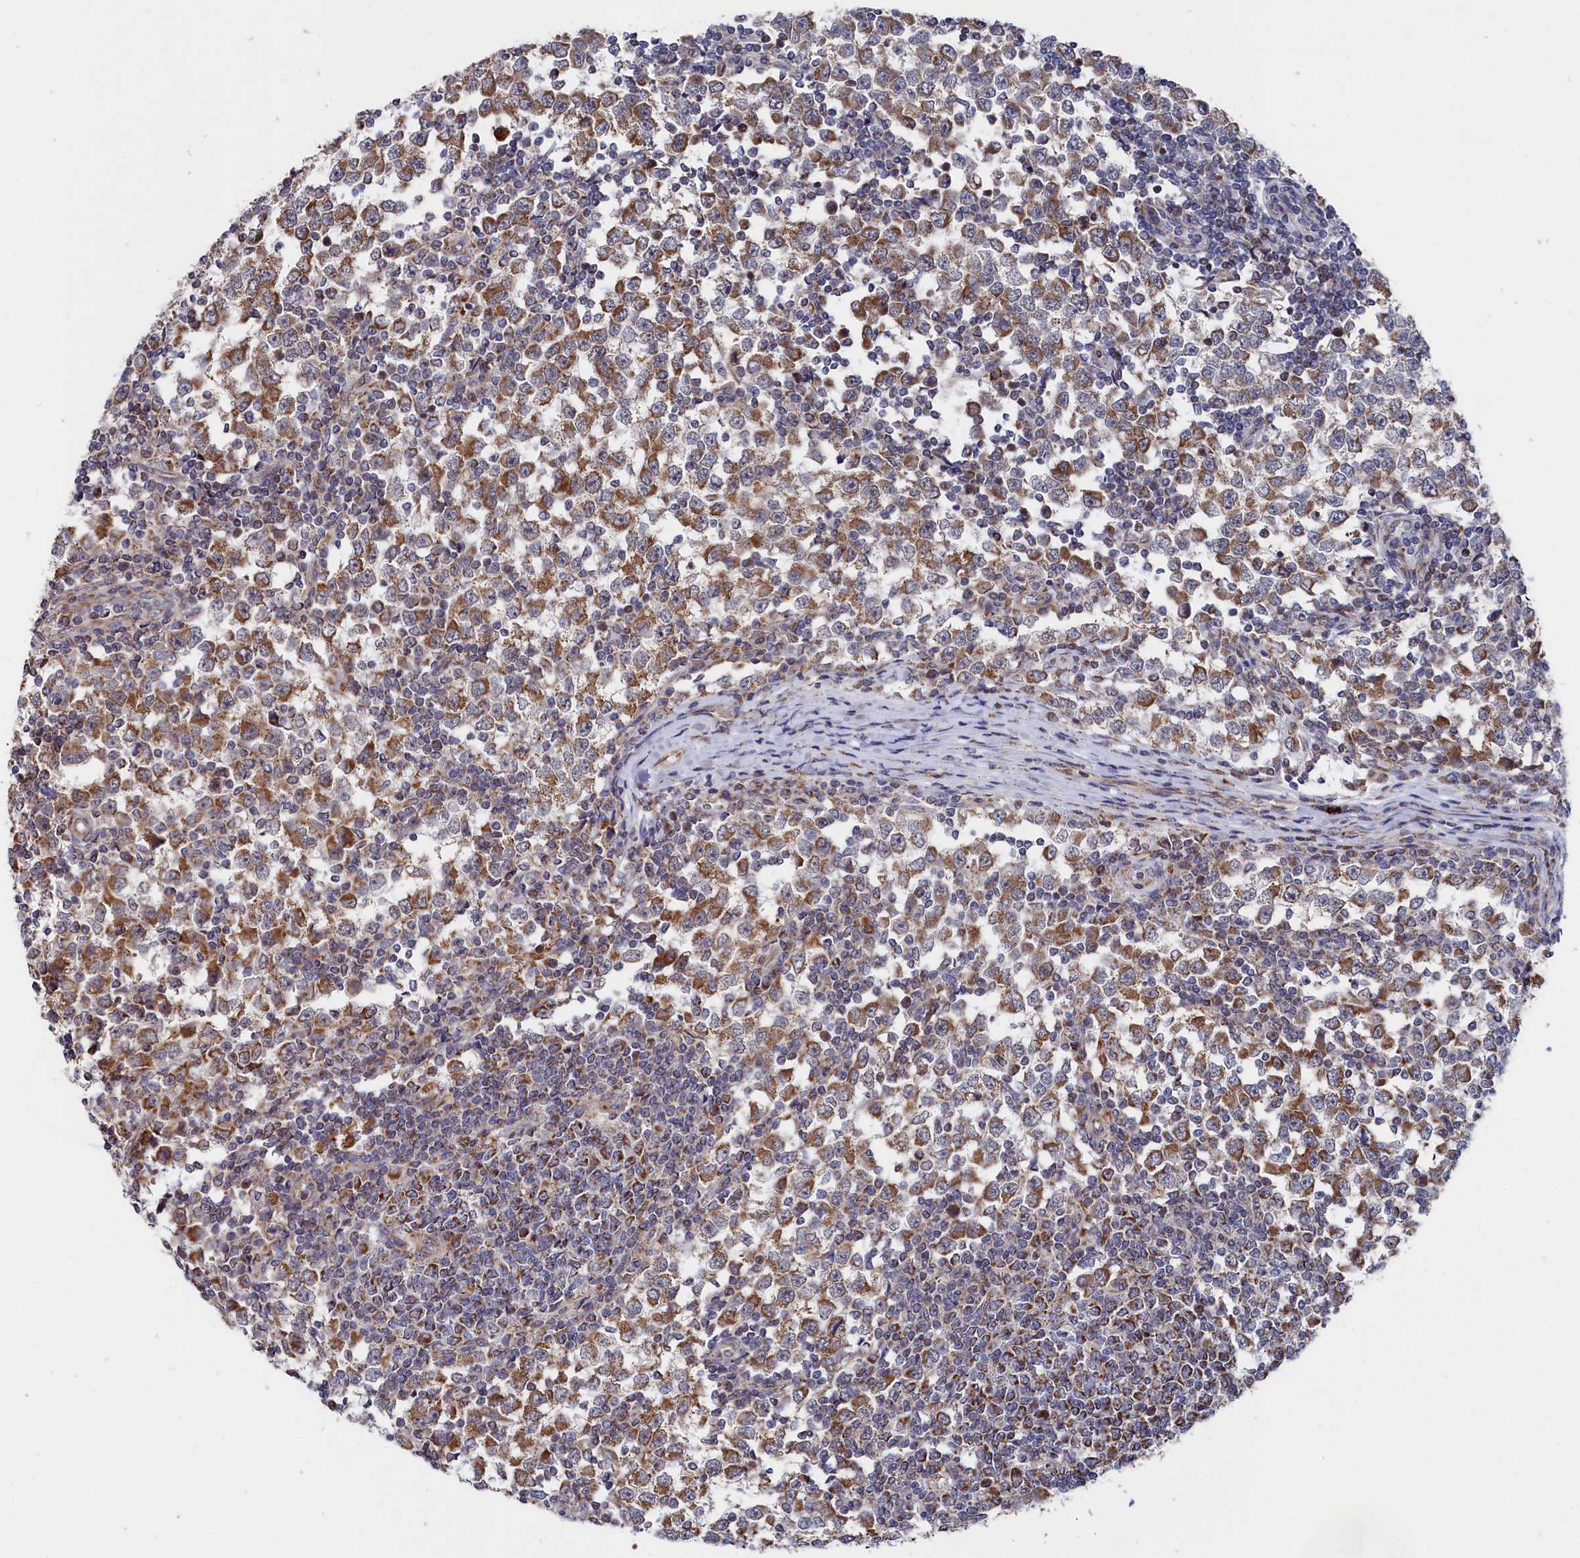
{"staining": {"intensity": "moderate", "quantity": ">75%", "location": "cytoplasmic/membranous"}, "tissue": "testis cancer", "cell_type": "Tumor cells", "image_type": "cancer", "snomed": [{"axis": "morphology", "description": "Seminoma, NOS"}, {"axis": "topography", "description": "Testis"}], "caption": "Seminoma (testis) stained with DAB (3,3'-diaminobenzidine) immunohistochemistry exhibits medium levels of moderate cytoplasmic/membranous expression in about >75% of tumor cells.", "gene": "CHCHD1", "patient": {"sex": "male", "age": 65}}